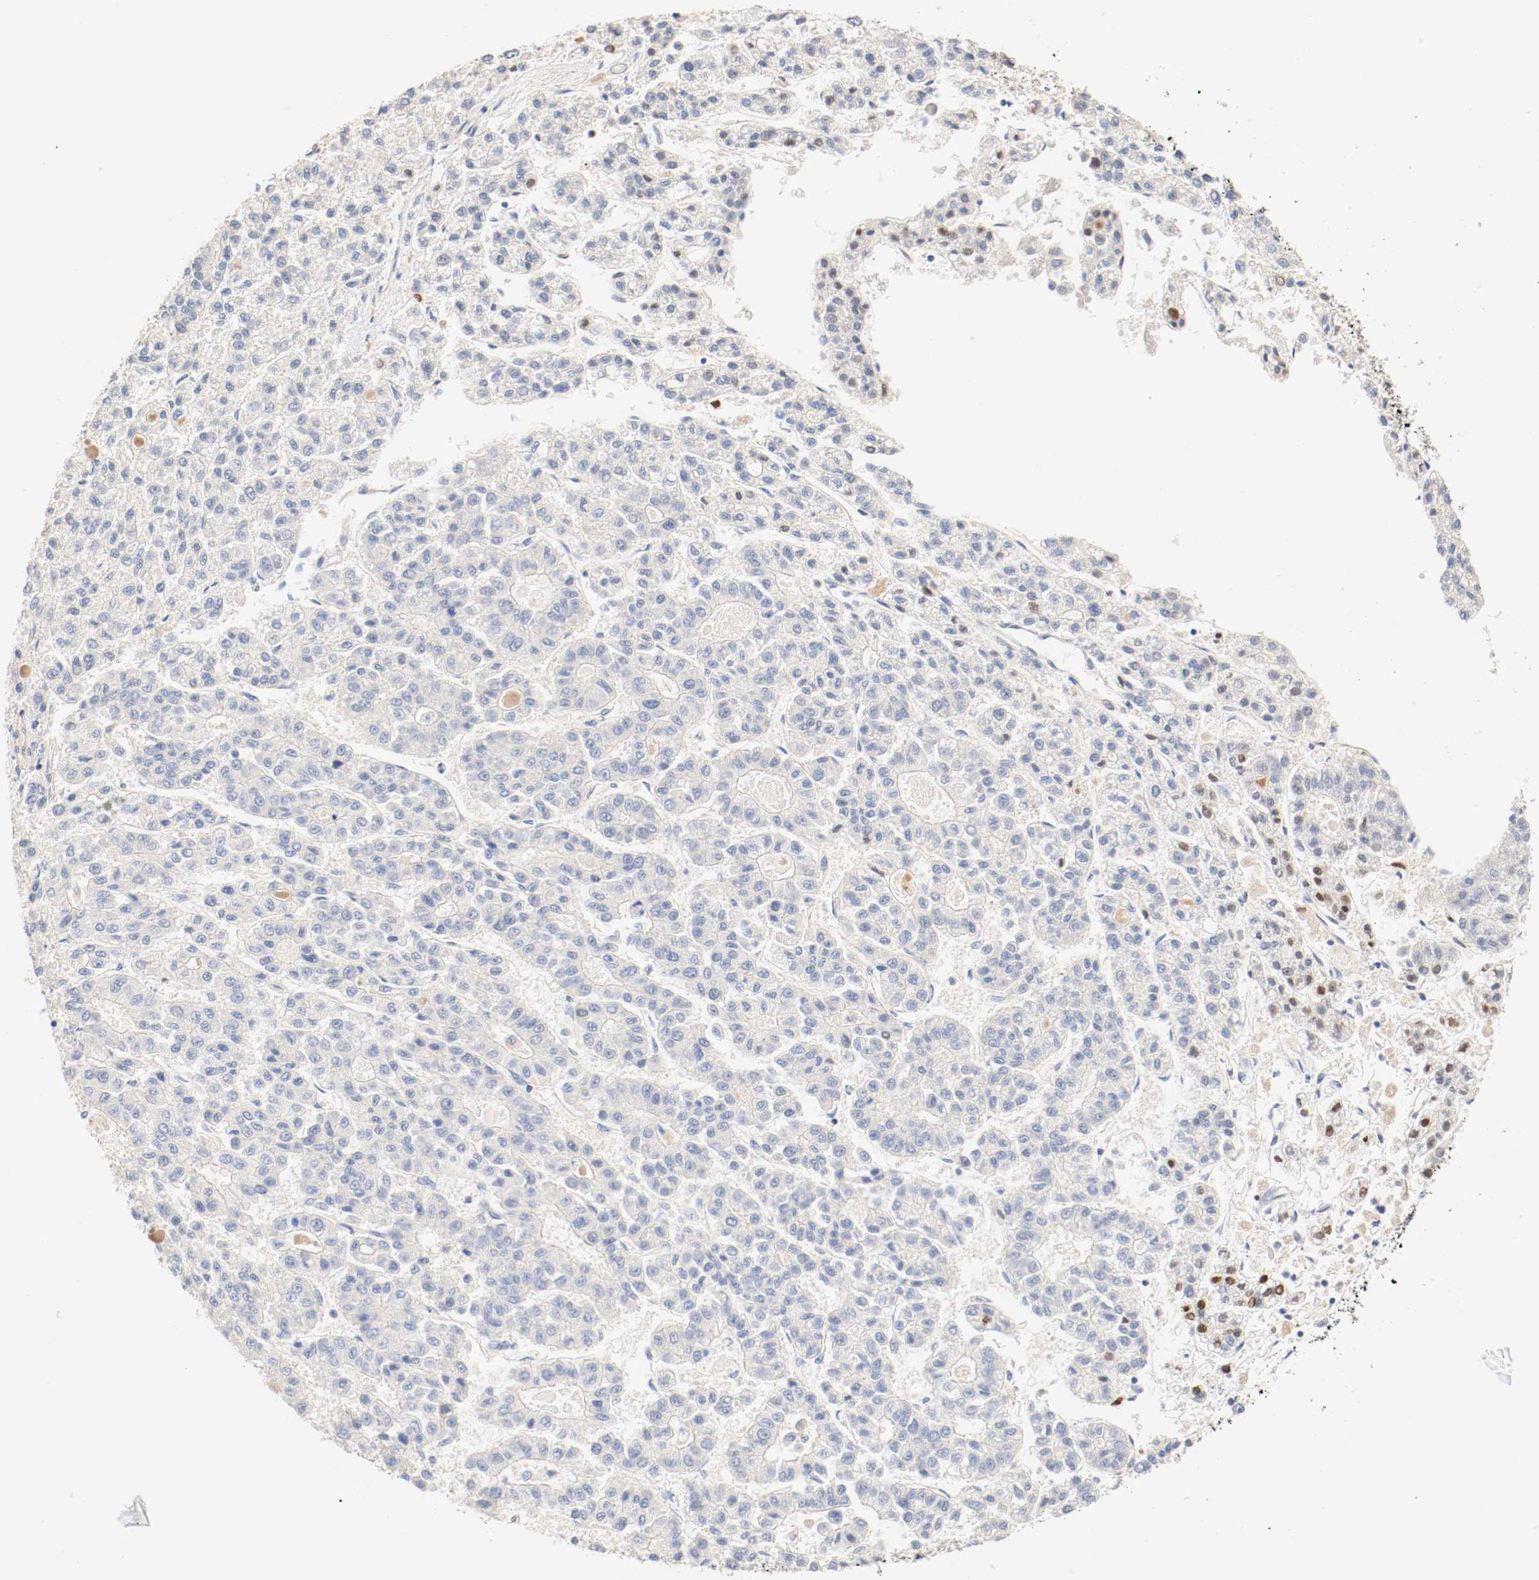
{"staining": {"intensity": "weak", "quantity": "<25%", "location": "cytoplasmic/membranous"}, "tissue": "liver cancer", "cell_type": "Tumor cells", "image_type": "cancer", "snomed": [{"axis": "morphology", "description": "Carcinoma, Hepatocellular, NOS"}, {"axis": "topography", "description": "Liver"}], "caption": "This is an immunohistochemistry (IHC) micrograph of human liver cancer. There is no staining in tumor cells.", "gene": "GIT1", "patient": {"sex": "male", "age": 70}}